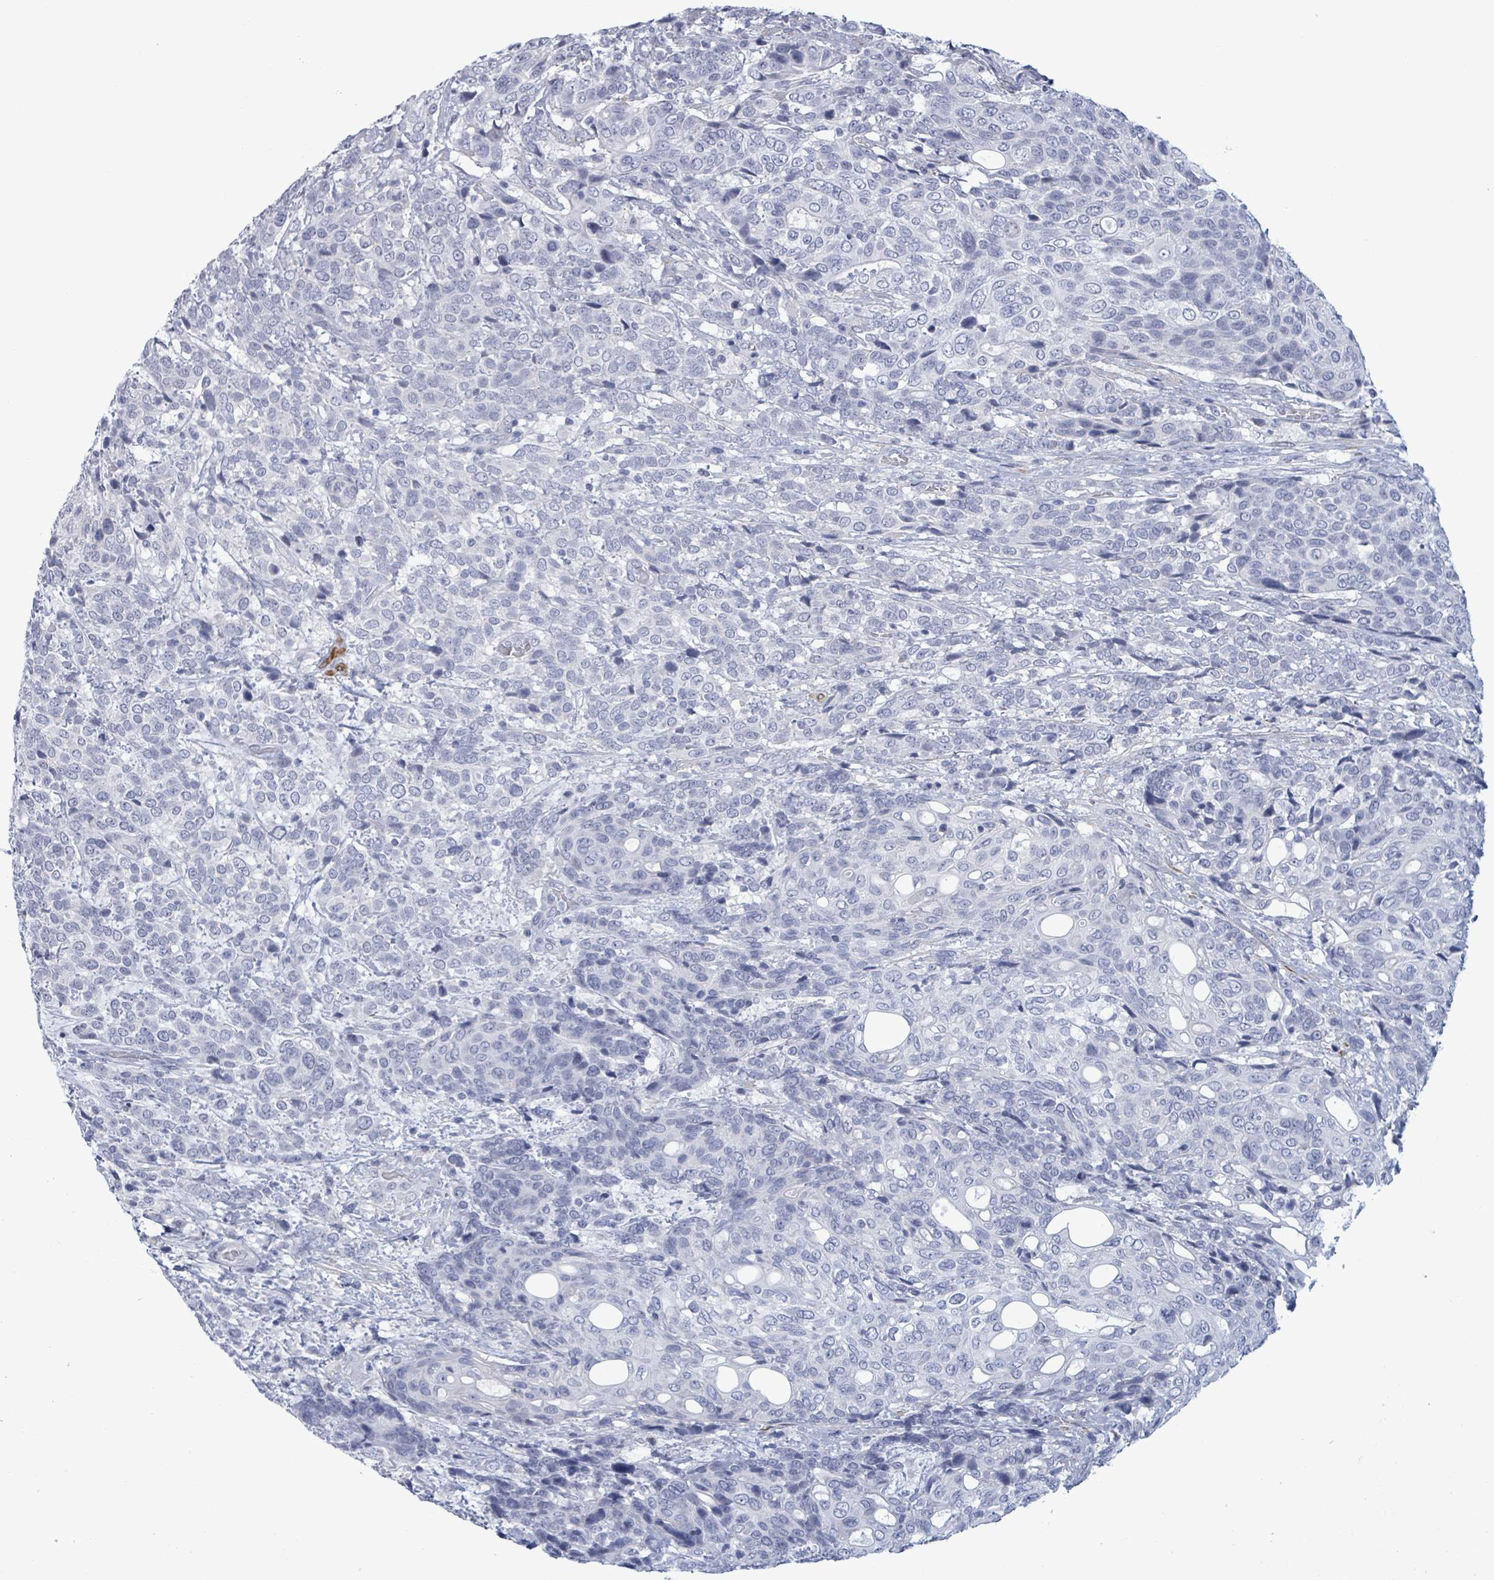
{"staining": {"intensity": "negative", "quantity": "none", "location": "none"}, "tissue": "urothelial cancer", "cell_type": "Tumor cells", "image_type": "cancer", "snomed": [{"axis": "morphology", "description": "Urothelial carcinoma, High grade"}, {"axis": "topography", "description": "Urinary bladder"}], "caption": "DAB immunohistochemical staining of urothelial carcinoma (high-grade) demonstrates no significant positivity in tumor cells. The staining is performed using DAB brown chromogen with nuclei counter-stained in using hematoxylin.", "gene": "ZNF771", "patient": {"sex": "female", "age": 70}}